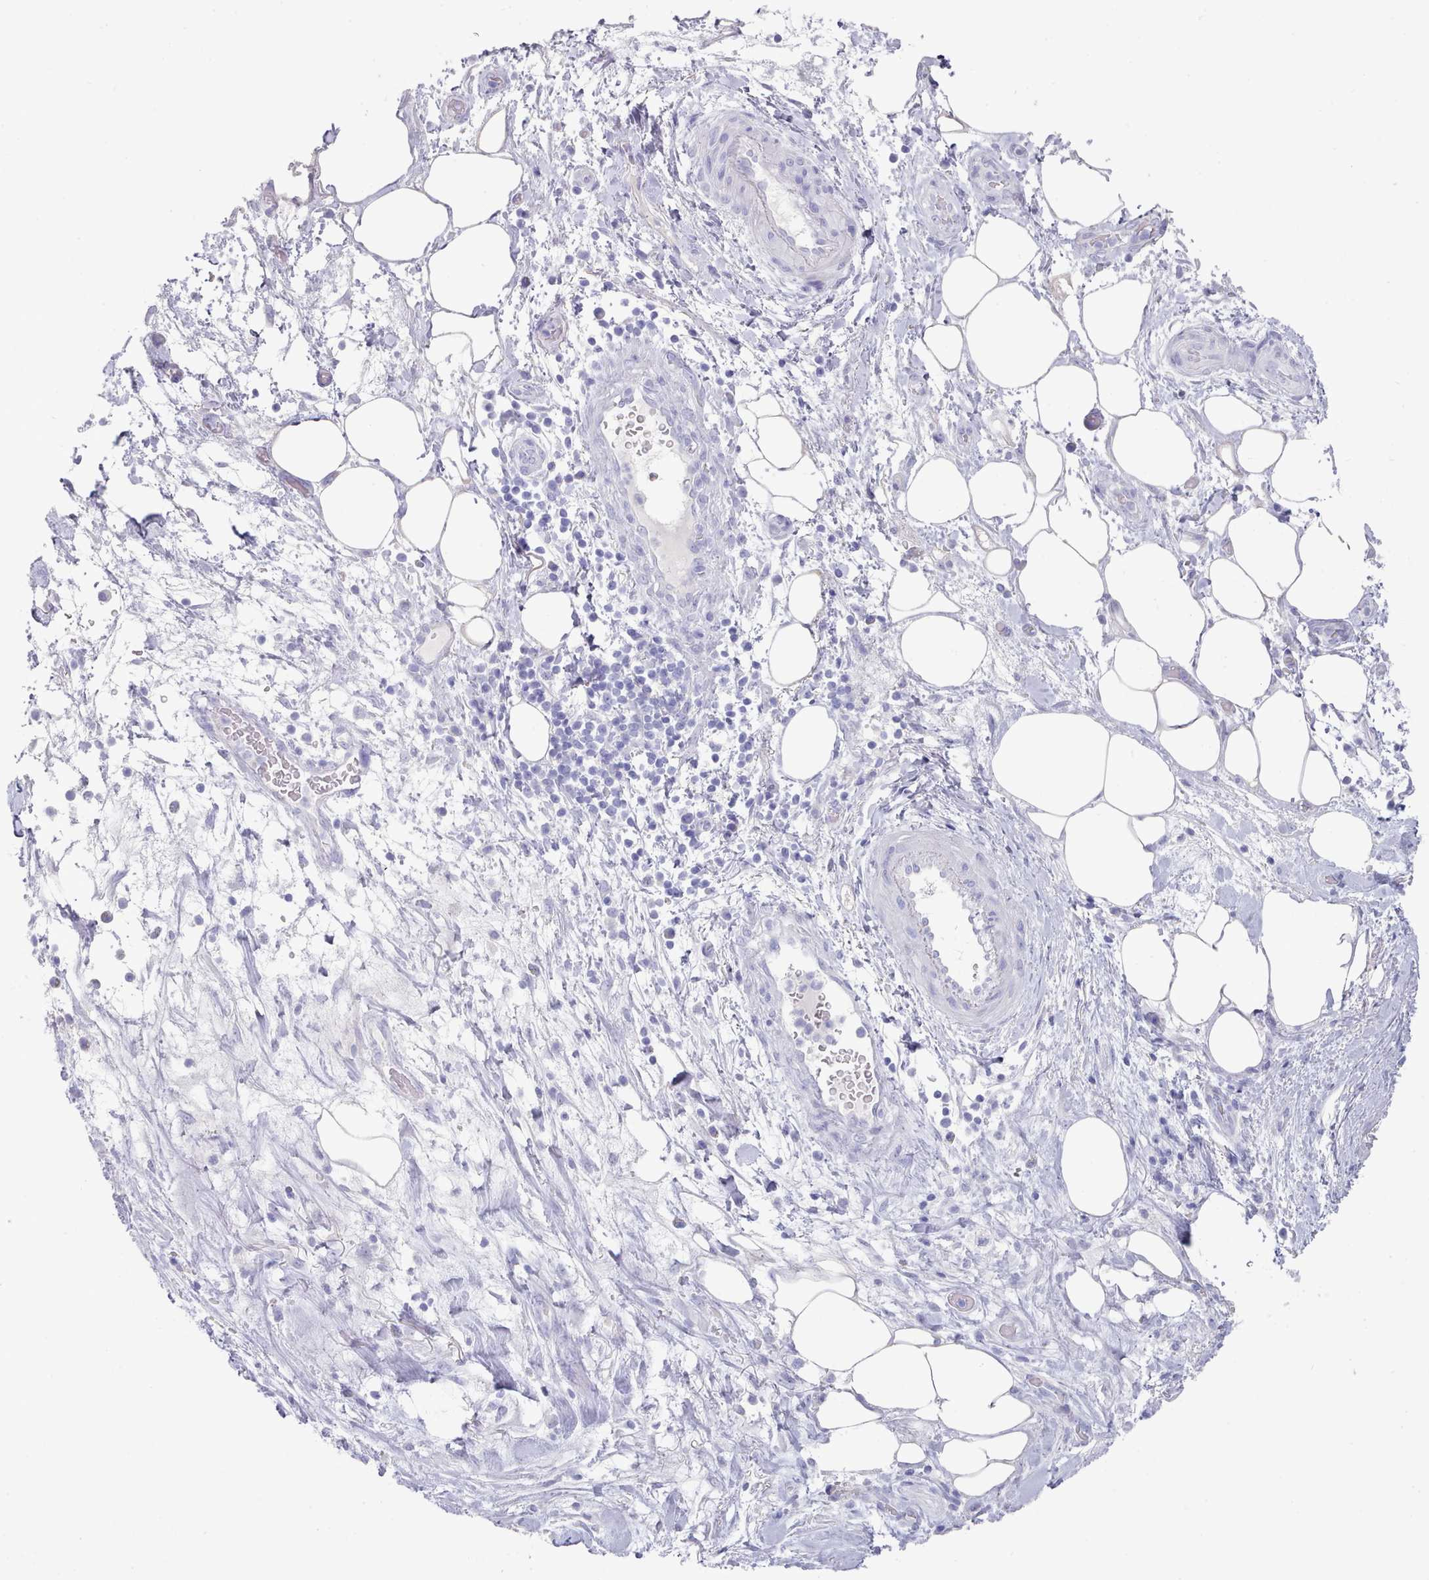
{"staining": {"intensity": "negative", "quantity": "none", "location": "none"}, "tissue": "pancreatic cancer", "cell_type": "Tumor cells", "image_type": "cancer", "snomed": [{"axis": "morphology", "description": "Adenocarcinoma, NOS"}, {"axis": "topography", "description": "Pancreas"}], "caption": "Immunohistochemical staining of human adenocarcinoma (pancreatic) reveals no significant positivity in tumor cells. (DAB immunohistochemistry (IHC), high magnification).", "gene": "LRRC37A", "patient": {"sex": "female", "age": 61}}